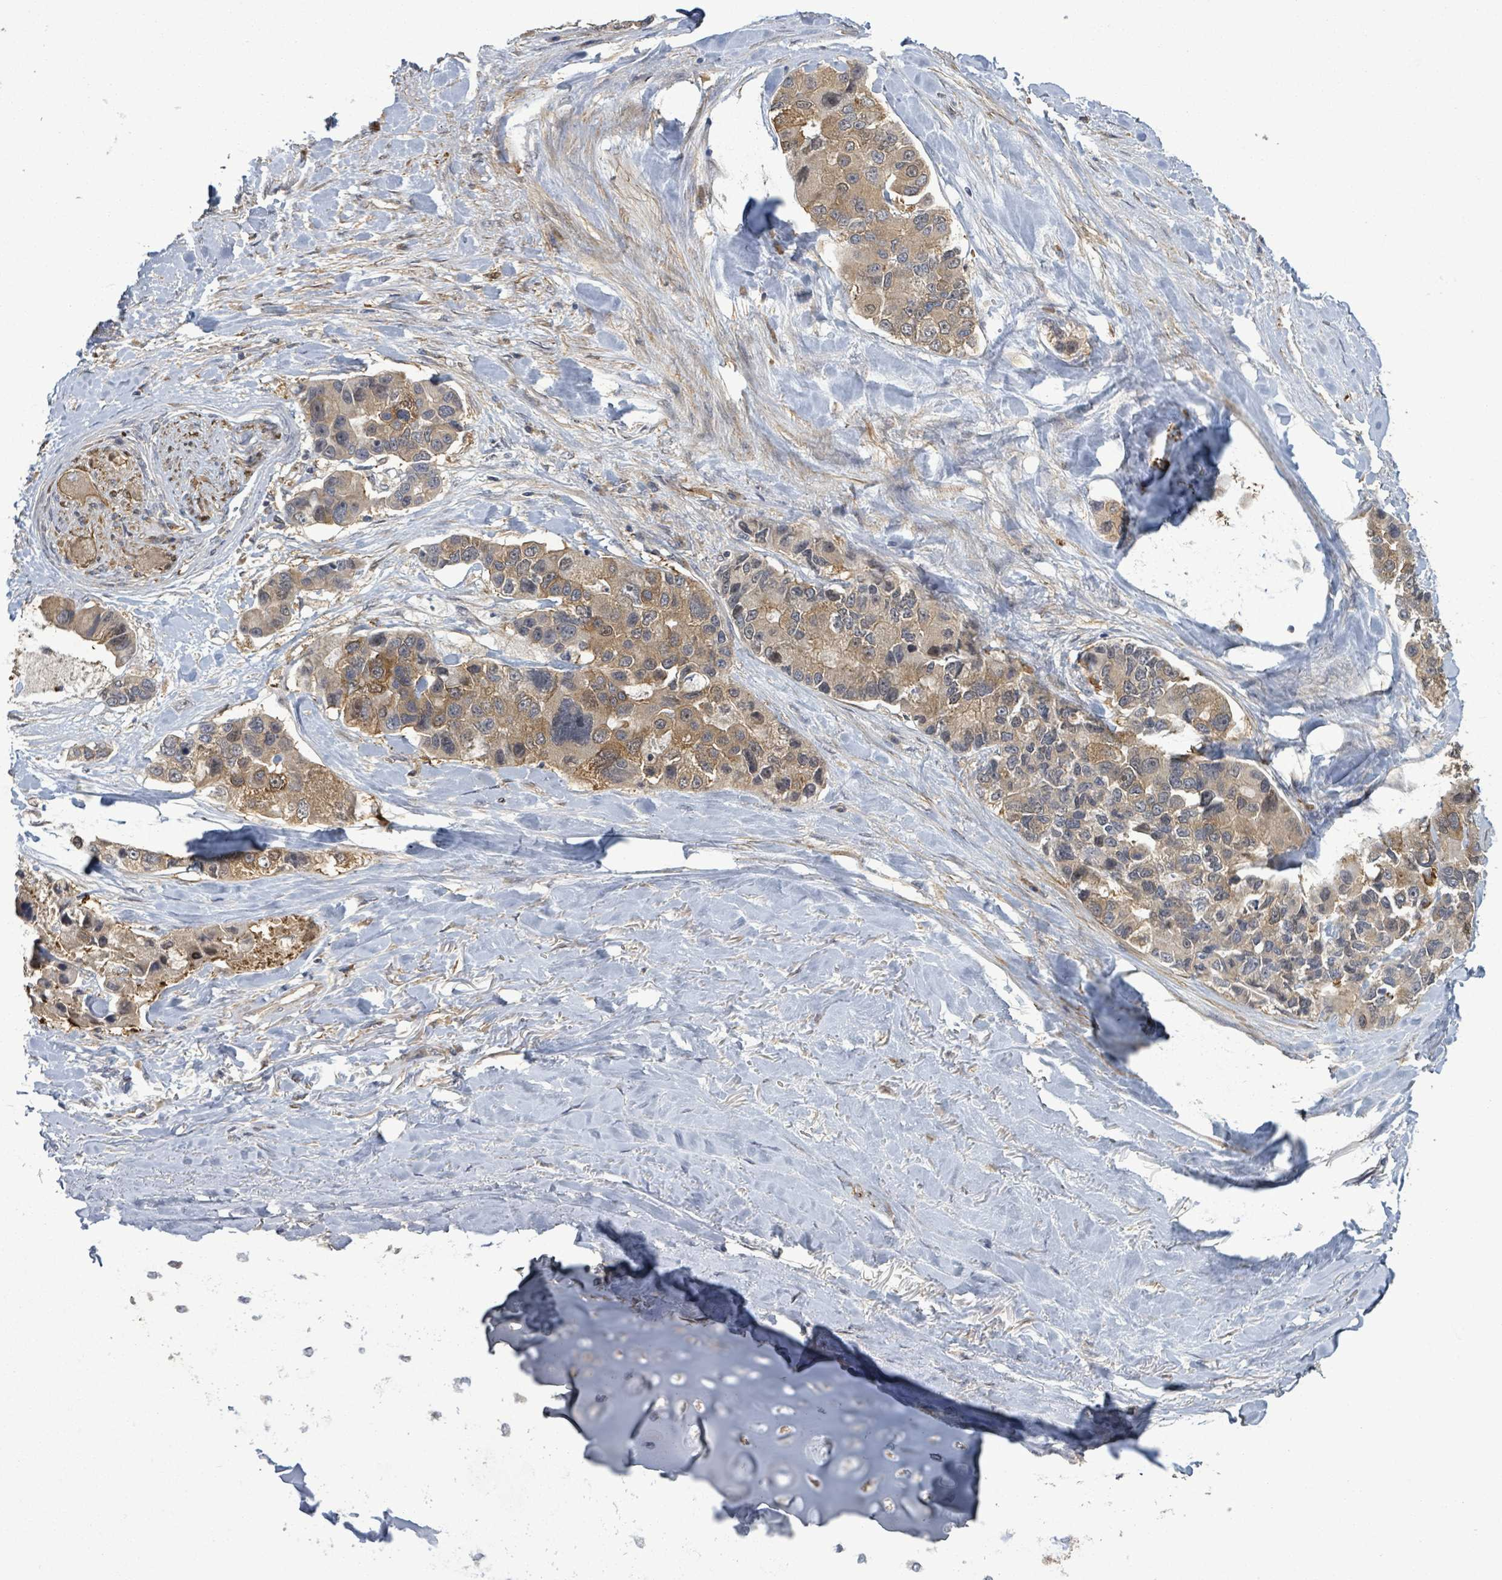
{"staining": {"intensity": "moderate", "quantity": ">75%", "location": "cytoplasmic/membranous"}, "tissue": "lung cancer", "cell_type": "Tumor cells", "image_type": "cancer", "snomed": [{"axis": "morphology", "description": "Adenocarcinoma, NOS"}, {"axis": "topography", "description": "Lung"}], "caption": "IHC photomicrograph of neoplastic tissue: lung cancer (adenocarcinoma) stained using immunohistochemistry exhibits medium levels of moderate protein expression localized specifically in the cytoplasmic/membranous of tumor cells, appearing as a cytoplasmic/membranous brown color.", "gene": "MAP3K6", "patient": {"sex": "female", "age": 54}}